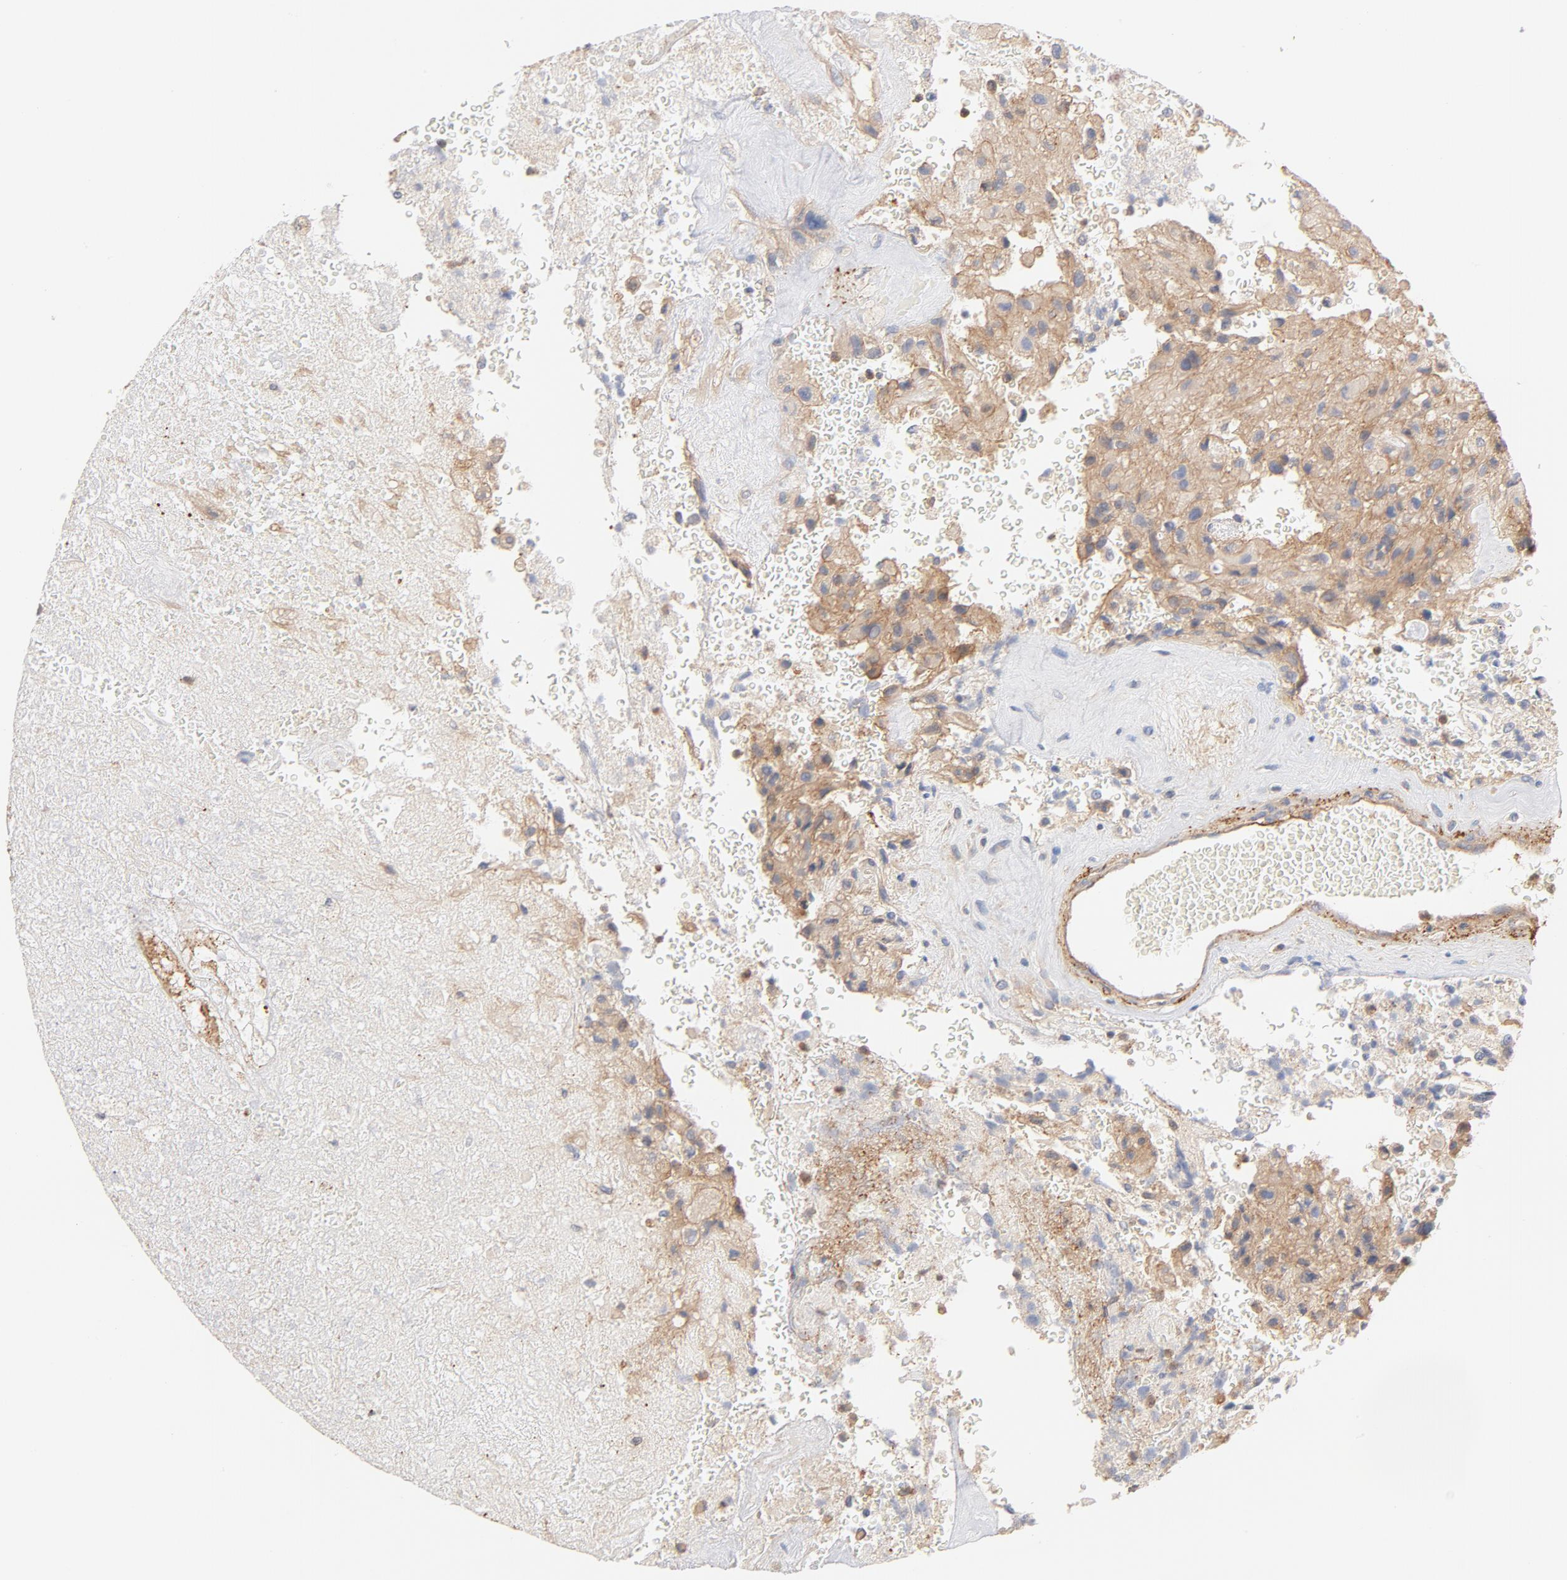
{"staining": {"intensity": "moderate", "quantity": ">75%", "location": "cytoplasmic/membranous"}, "tissue": "glioma", "cell_type": "Tumor cells", "image_type": "cancer", "snomed": [{"axis": "morphology", "description": "Normal tissue, NOS"}, {"axis": "morphology", "description": "Glioma, malignant, High grade"}, {"axis": "topography", "description": "Cerebral cortex"}], "caption": "High-power microscopy captured an immunohistochemistry (IHC) histopathology image of malignant glioma (high-grade), revealing moderate cytoplasmic/membranous staining in about >75% of tumor cells.", "gene": "STRN3", "patient": {"sex": "male", "age": 56}}